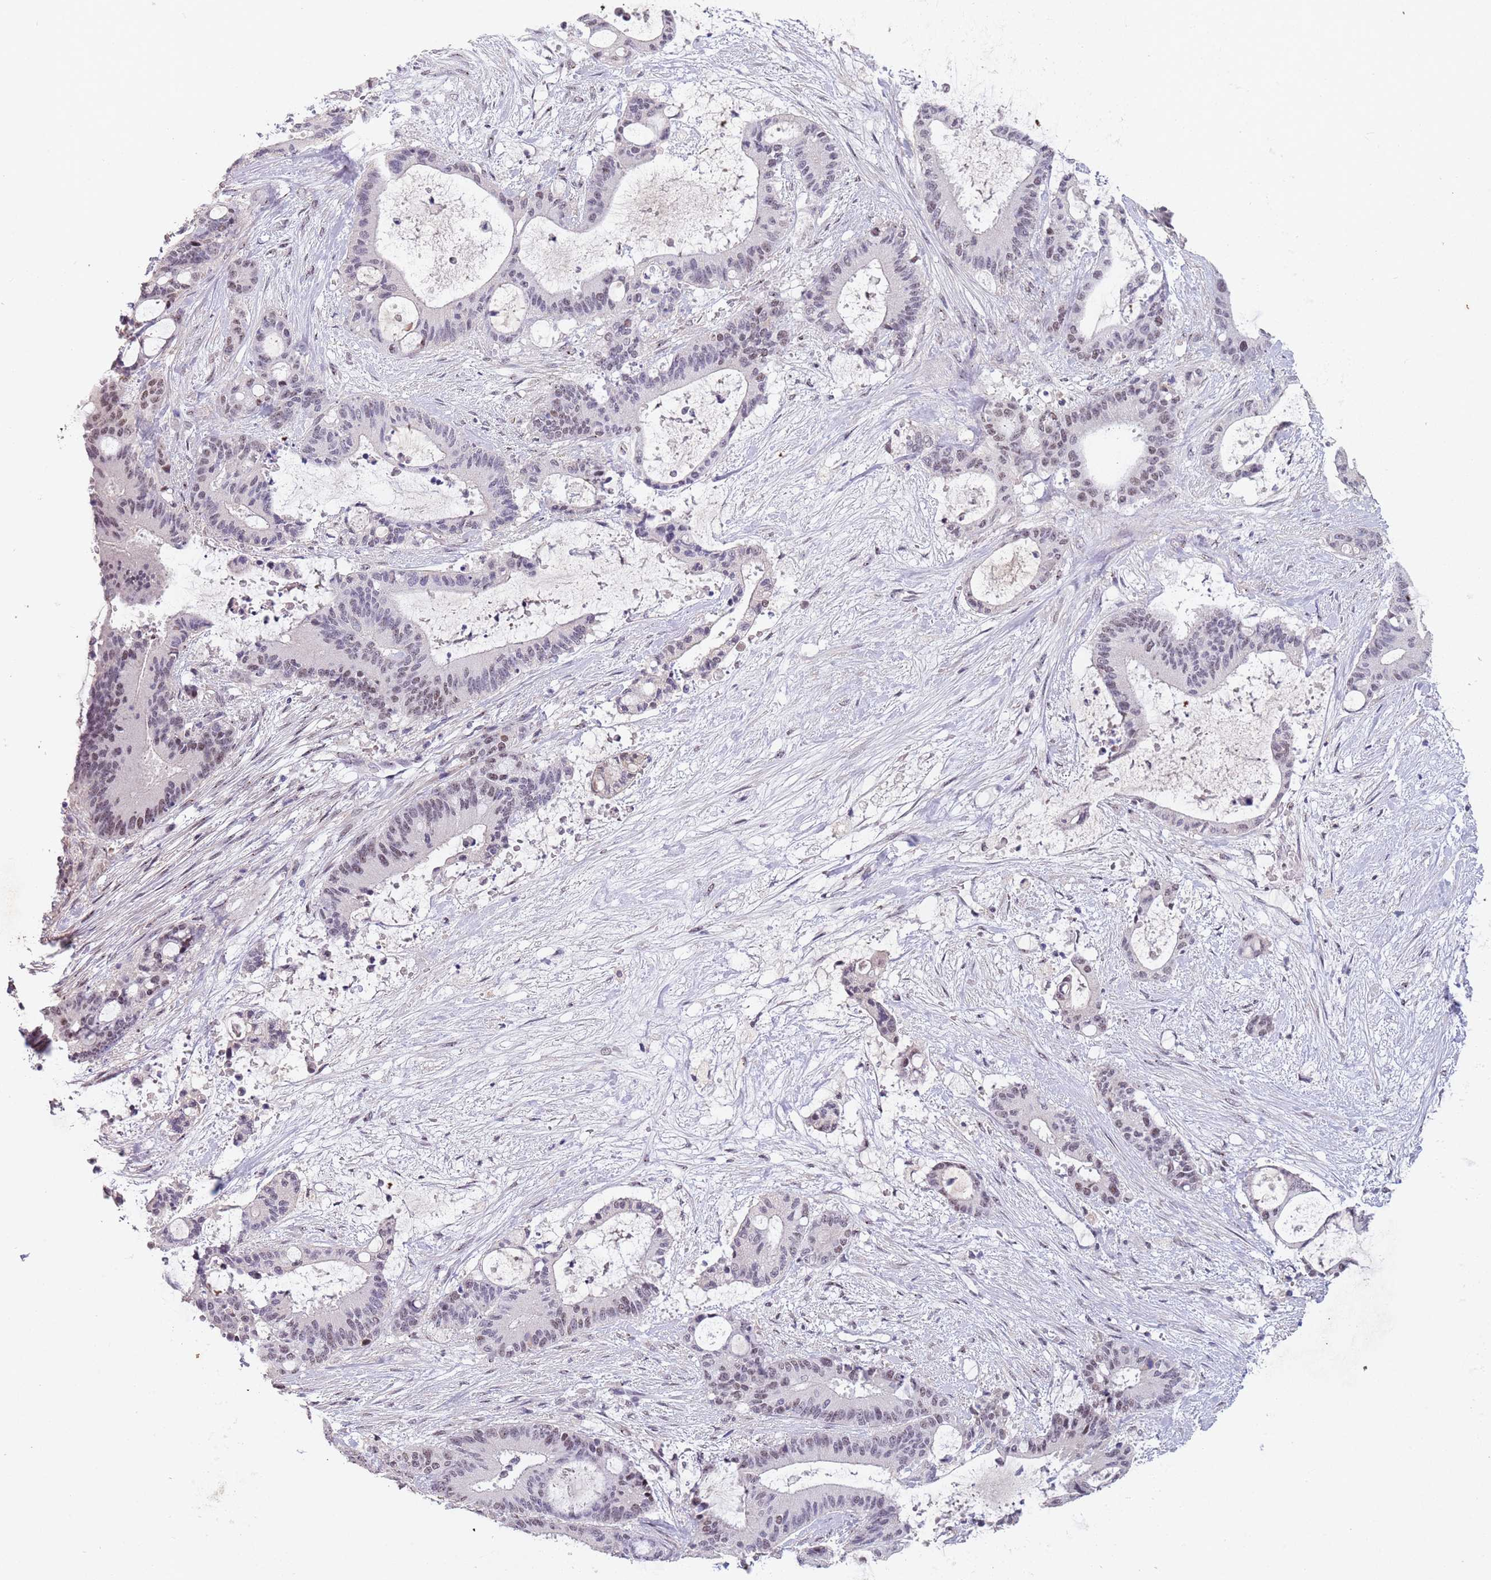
{"staining": {"intensity": "negative", "quantity": "none", "location": "none"}, "tissue": "liver cancer", "cell_type": "Tumor cells", "image_type": "cancer", "snomed": [{"axis": "morphology", "description": "Normal tissue, NOS"}, {"axis": "morphology", "description": "Cholangiocarcinoma"}, {"axis": "topography", "description": "Liver"}, {"axis": "topography", "description": "Peripheral nerve tissue"}], "caption": "Liver cholangiocarcinoma was stained to show a protein in brown. There is no significant expression in tumor cells.", "gene": "CIZ1", "patient": {"sex": "female", "age": 73}}